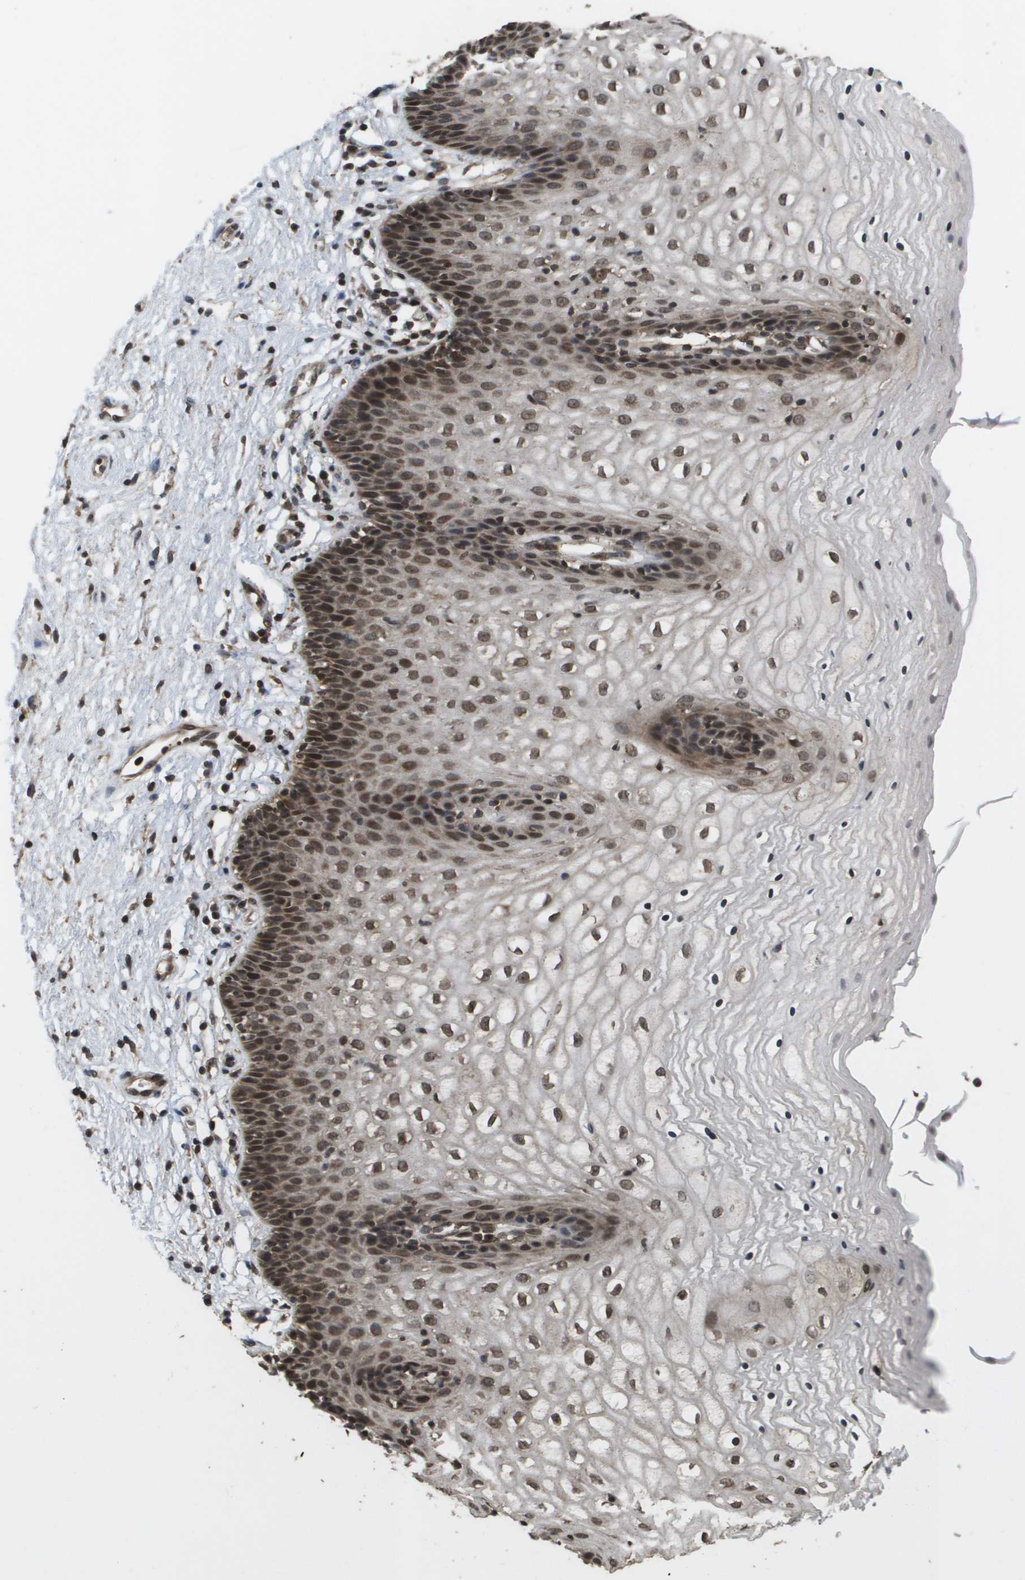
{"staining": {"intensity": "strong", "quantity": "25%-75%", "location": "cytoplasmic/membranous,nuclear"}, "tissue": "vagina", "cell_type": "Squamous epithelial cells", "image_type": "normal", "snomed": [{"axis": "morphology", "description": "Normal tissue, NOS"}, {"axis": "topography", "description": "Vagina"}], "caption": "Immunohistochemical staining of benign vagina displays 25%-75% levels of strong cytoplasmic/membranous,nuclear protein staining in about 25%-75% of squamous epithelial cells. The staining was performed using DAB, with brown indicating positive protein expression. Nuclei are stained blue with hematoxylin.", "gene": "AXIN2", "patient": {"sex": "female", "age": 34}}